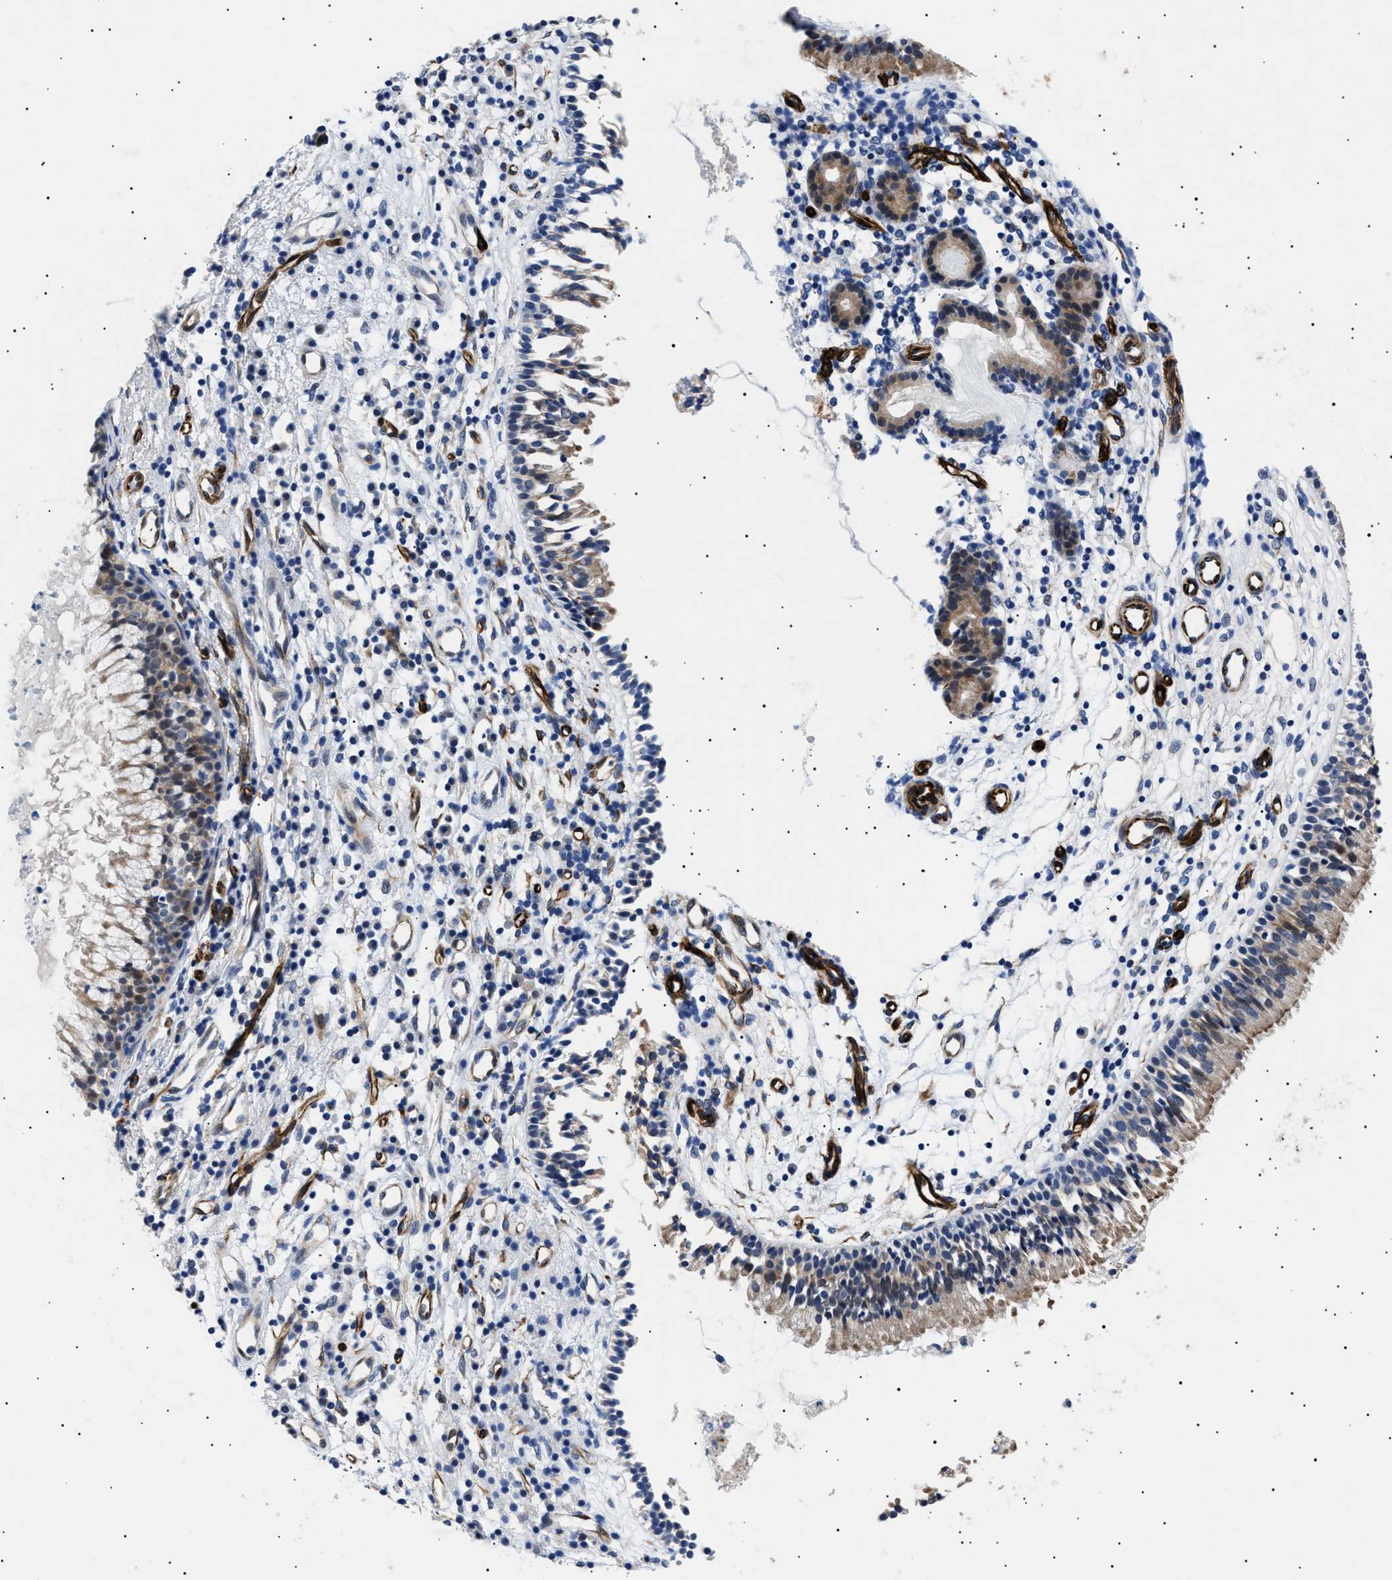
{"staining": {"intensity": "weak", "quantity": "25%-75%", "location": "cytoplasmic/membranous"}, "tissue": "nasopharynx", "cell_type": "Respiratory epithelial cells", "image_type": "normal", "snomed": [{"axis": "morphology", "description": "Normal tissue, NOS"}, {"axis": "topography", "description": "Nasopharynx"}], "caption": "An IHC micrograph of normal tissue is shown. Protein staining in brown shows weak cytoplasmic/membranous positivity in nasopharynx within respiratory epithelial cells.", "gene": "OLFML2A", "patient": {"sex": "male", "age": 21}}